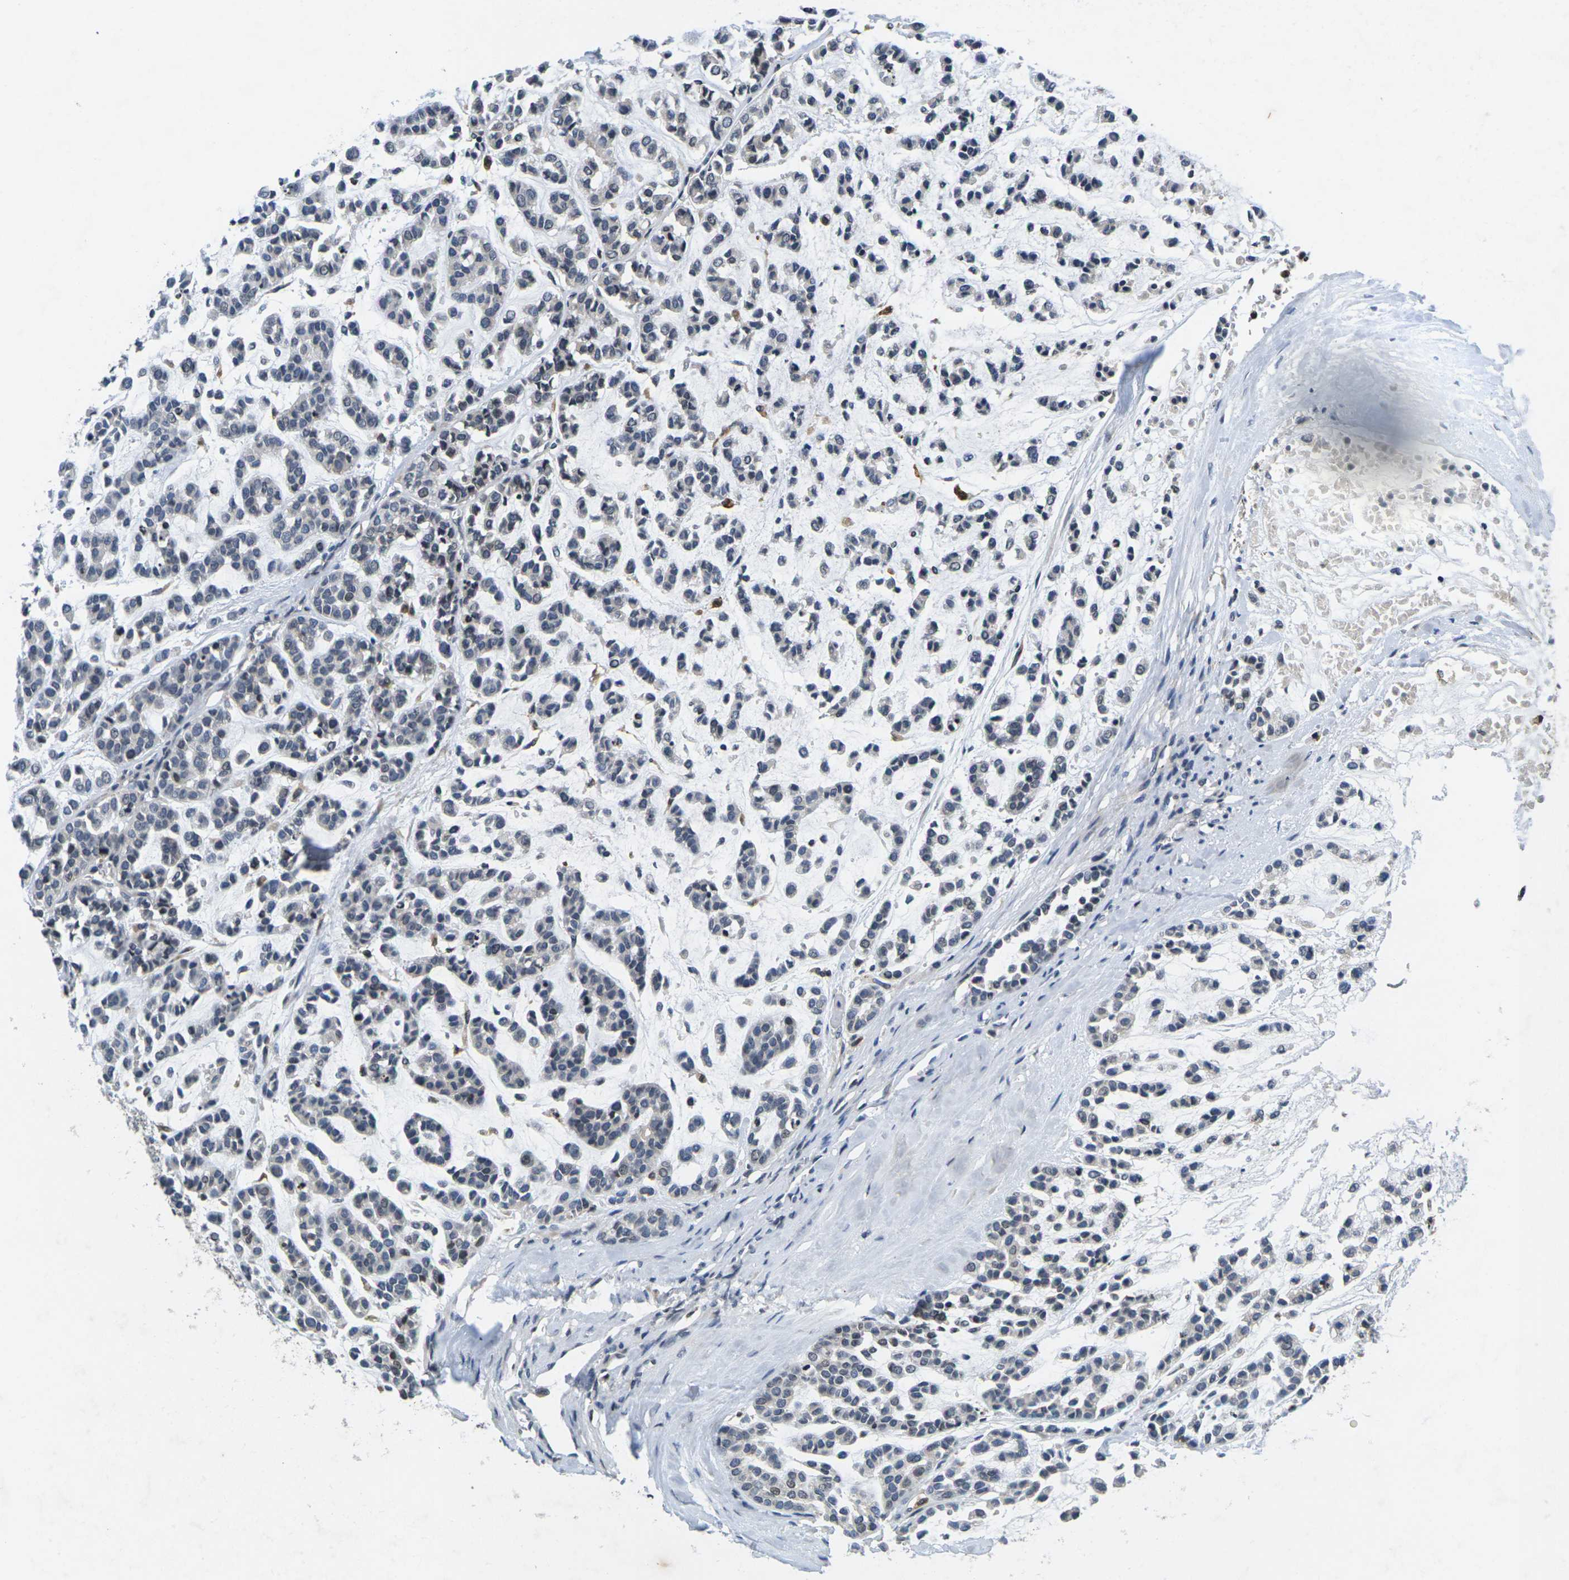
{"staining": {"intensity": "negative", "quantity": "none", "location": "none"}, "tissue": "head and neck cancer", "cell_type": "Tumor cells", "image_type": "cancer", "snomed": [{"axis": "morphology", "description": "Adenocarcinoma, NOS"}, {"axis": "morphology", "description": "Adenoma, NOS"}, {"axis": "topography", "description": "Head-Neck"}], "caption": "A high-resolution histopathology image shows immunohistochemistry staining of head and neck cancer (adenocarcinoma), which reveals no significant positivity in tumor cells.", "gene": "C1QC", "patient": {"sex": "female", "age": 55}}